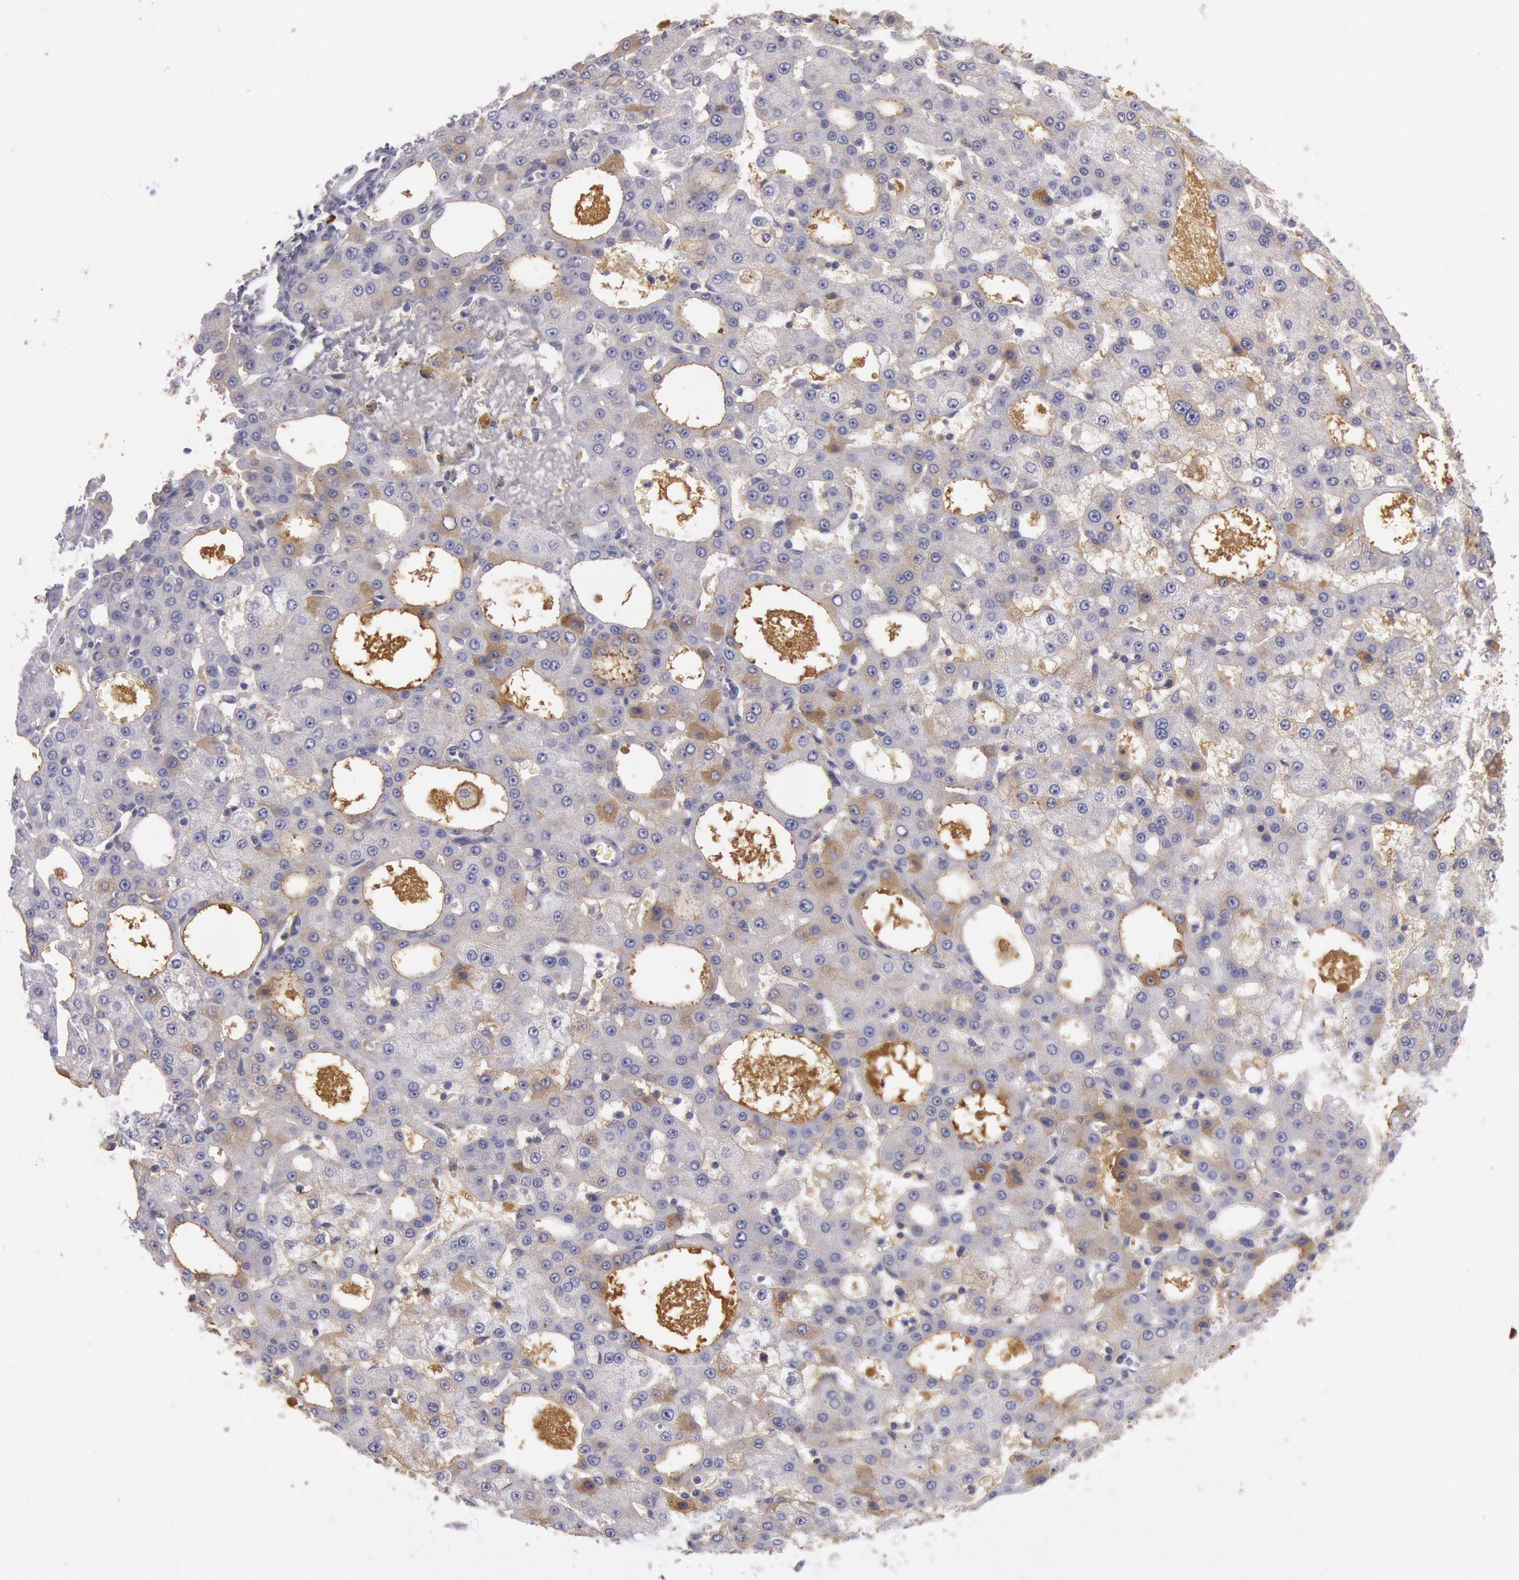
{"staining": {"intensity": "weak", "quantity": "25%-75%", "location": "cytoplasmic/membranous"}, "tissue": "liver cancer", "cell_type": "Tumor cells", "image_type": "cancer", "snomed": [{"axis": "morphology", "description": "Carcinoma, Hepatocellular, NOS"}, {"axis": "topography", "description": "Liver"}], "caption": "DAB (3,3'-diaminobenzidine) immunohistochemical staining of human liver cancer (hepatocellular carcinoma) exhibits weak cytoplasmic/membranous protein positivity in about 25%-75% of tumor cells. The staining is performed using DAB brown chromogen to label protein expression. The nuclei are counter-stained blue using hematoxylin.", "gene": "IGHA1", "patient": {"sex": "male", "age": 47}}